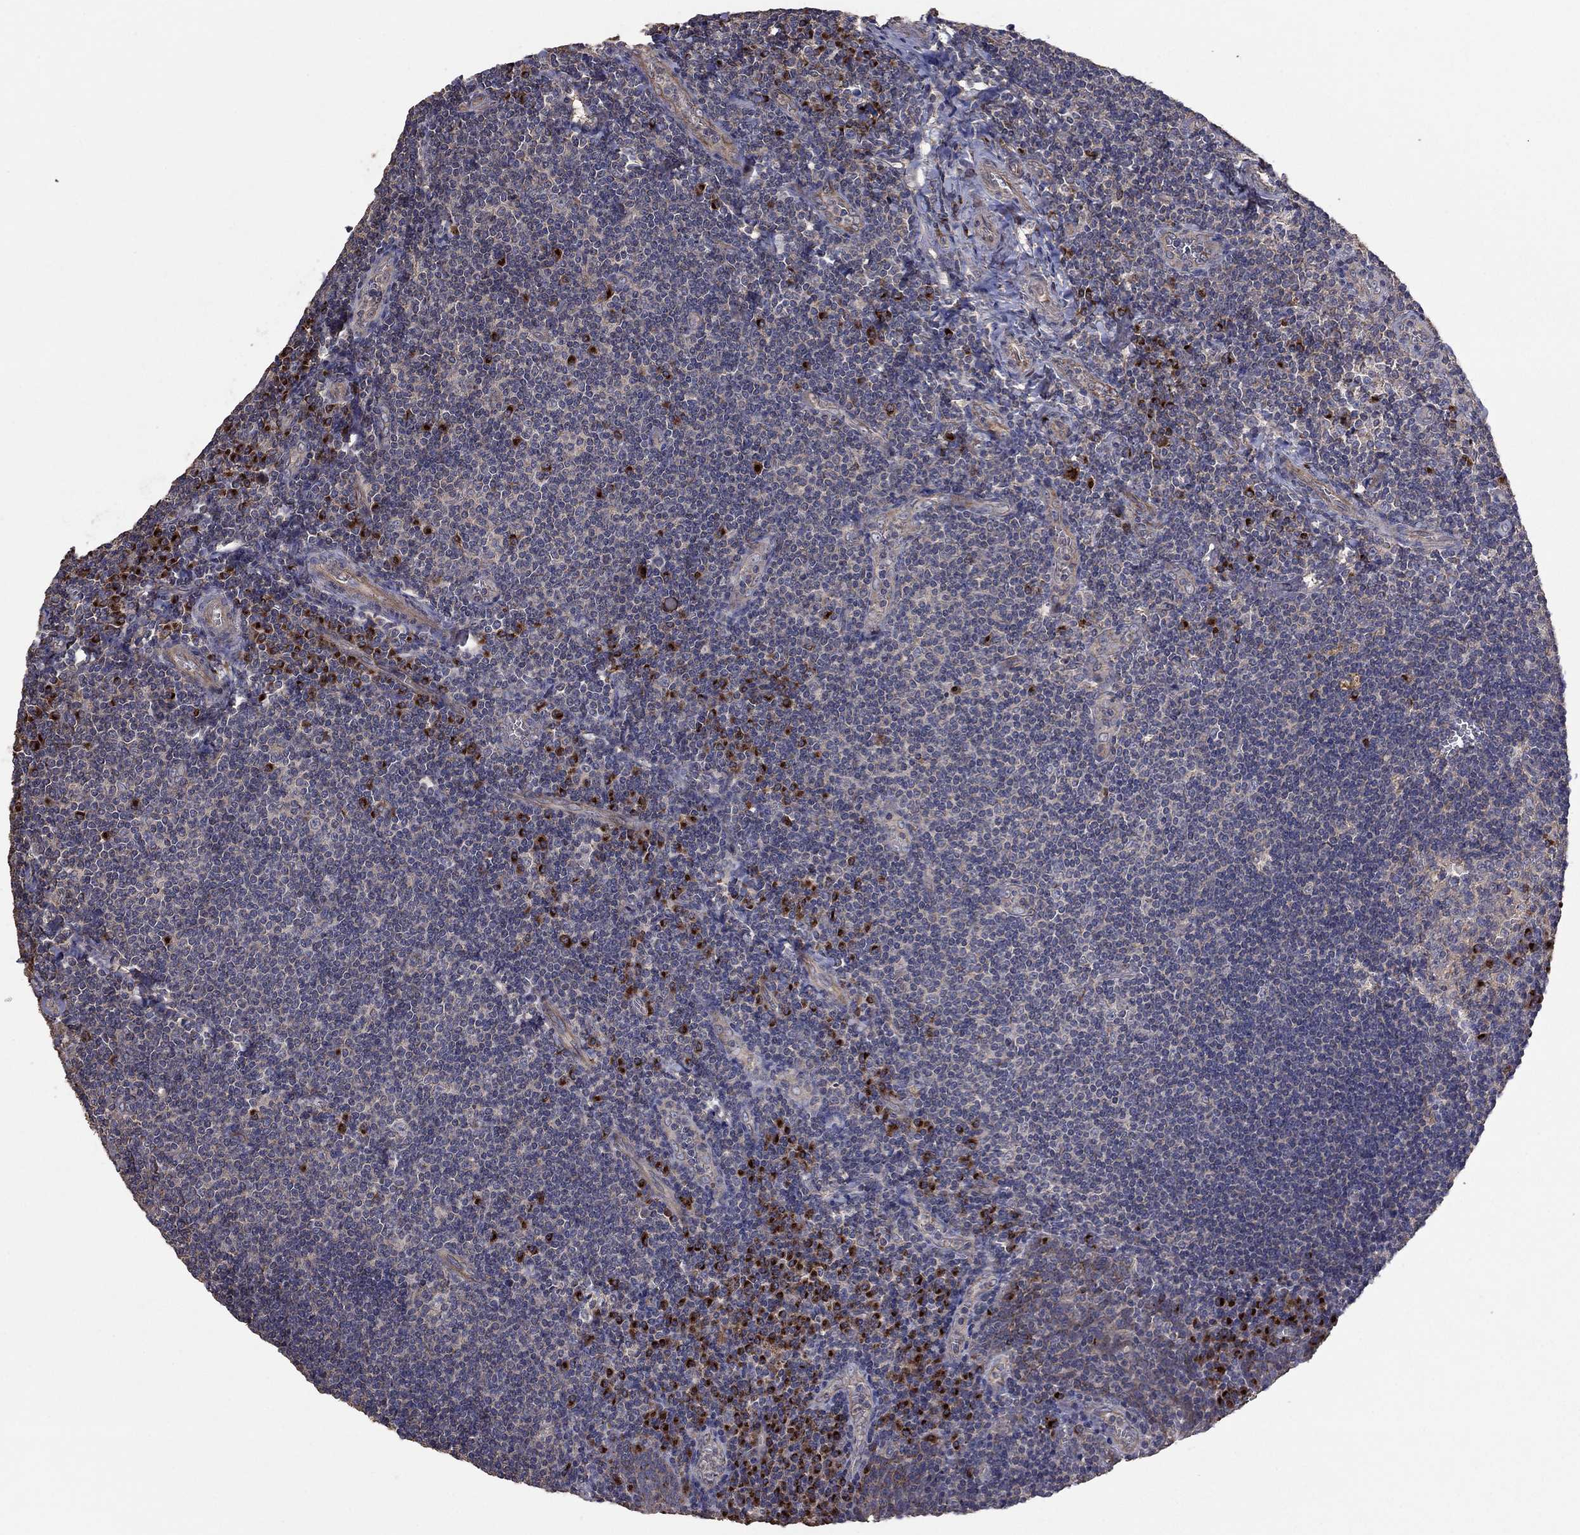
{"staining": {"intensity": "strong", "quantity": "<25%", "location": "cytoplasmic/membranous"}, "tissue": "tonsil", "cell_type": "Germinal center cells", "image_type": "normal", "snomed": [{"axis": "morphology", "description": "Normal tissue, NOS"}, {"axis": "morphology", "description": "Inflammation, NOS"}, {"axis": "topography", "description": "Tonsil"}], "caption": "About <25% of germinal center cells in unremarkable tonsil exhibit strong cytoplasmic/membranous protein positivity as visualized by brown immunohistochemical staining.", "gene": "FLT4", "patient": {"sex": "female", "age": 31}}